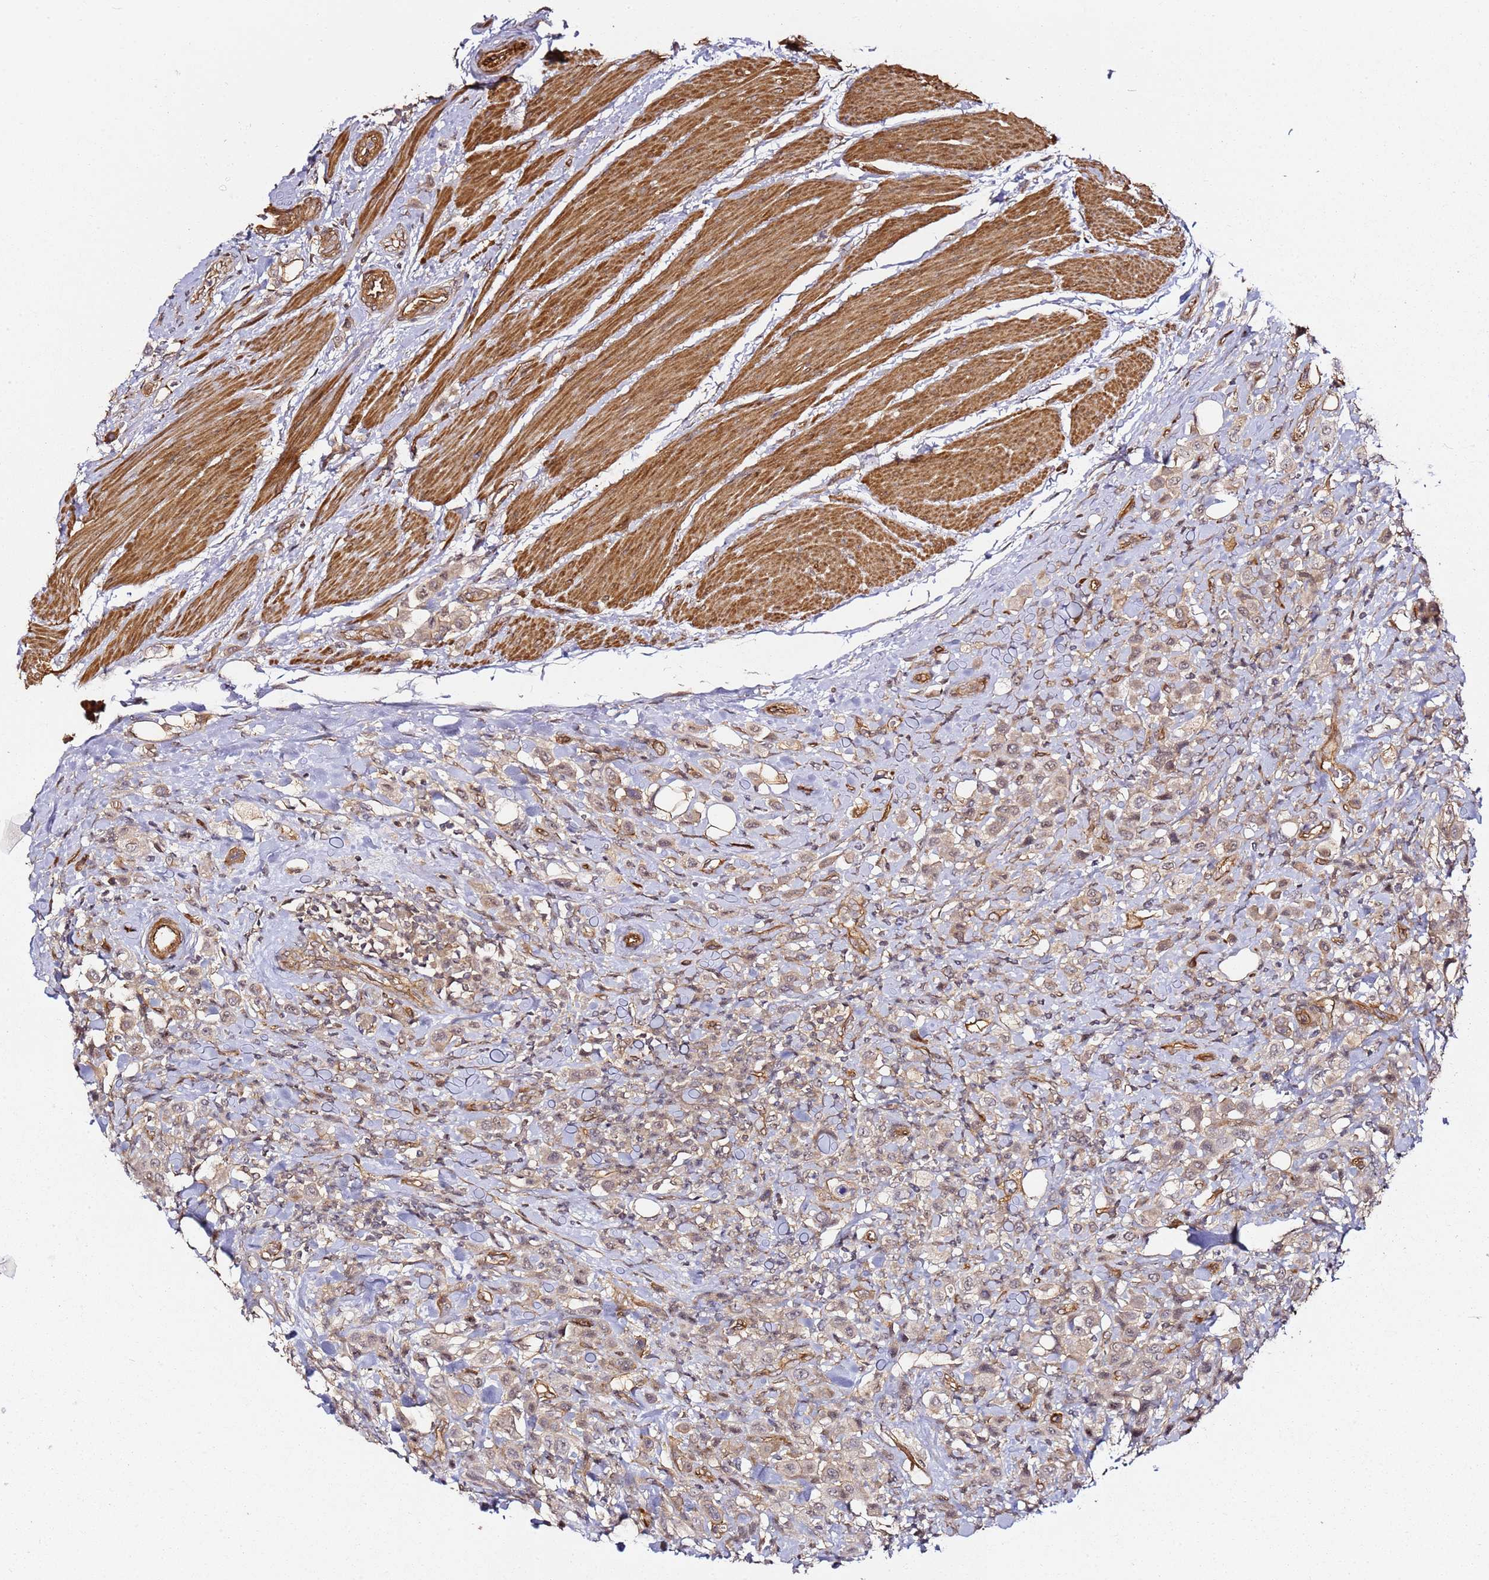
{"staining": {"intensity": "weak", "quantity": "<25%", "location": "cytoplasmic/membranous"}, "tissue": "urothelial cancer", "cell_type": "Tumor cells", "image_type": "cancer", "snomed": [{"axis": "morphology", "description": "Urothelial carcinoma, High grade"}, {"axis": "topography", "description": "Urinary bladder"}], "caption": "Immunohistochemistry micrograph of urothelial carcinoma (high-grade) stained for a protein (brown), which shows no staining in tumor cells.", "gene": "CCNYL1", "patient": {"sex": "male", "age": 50}}